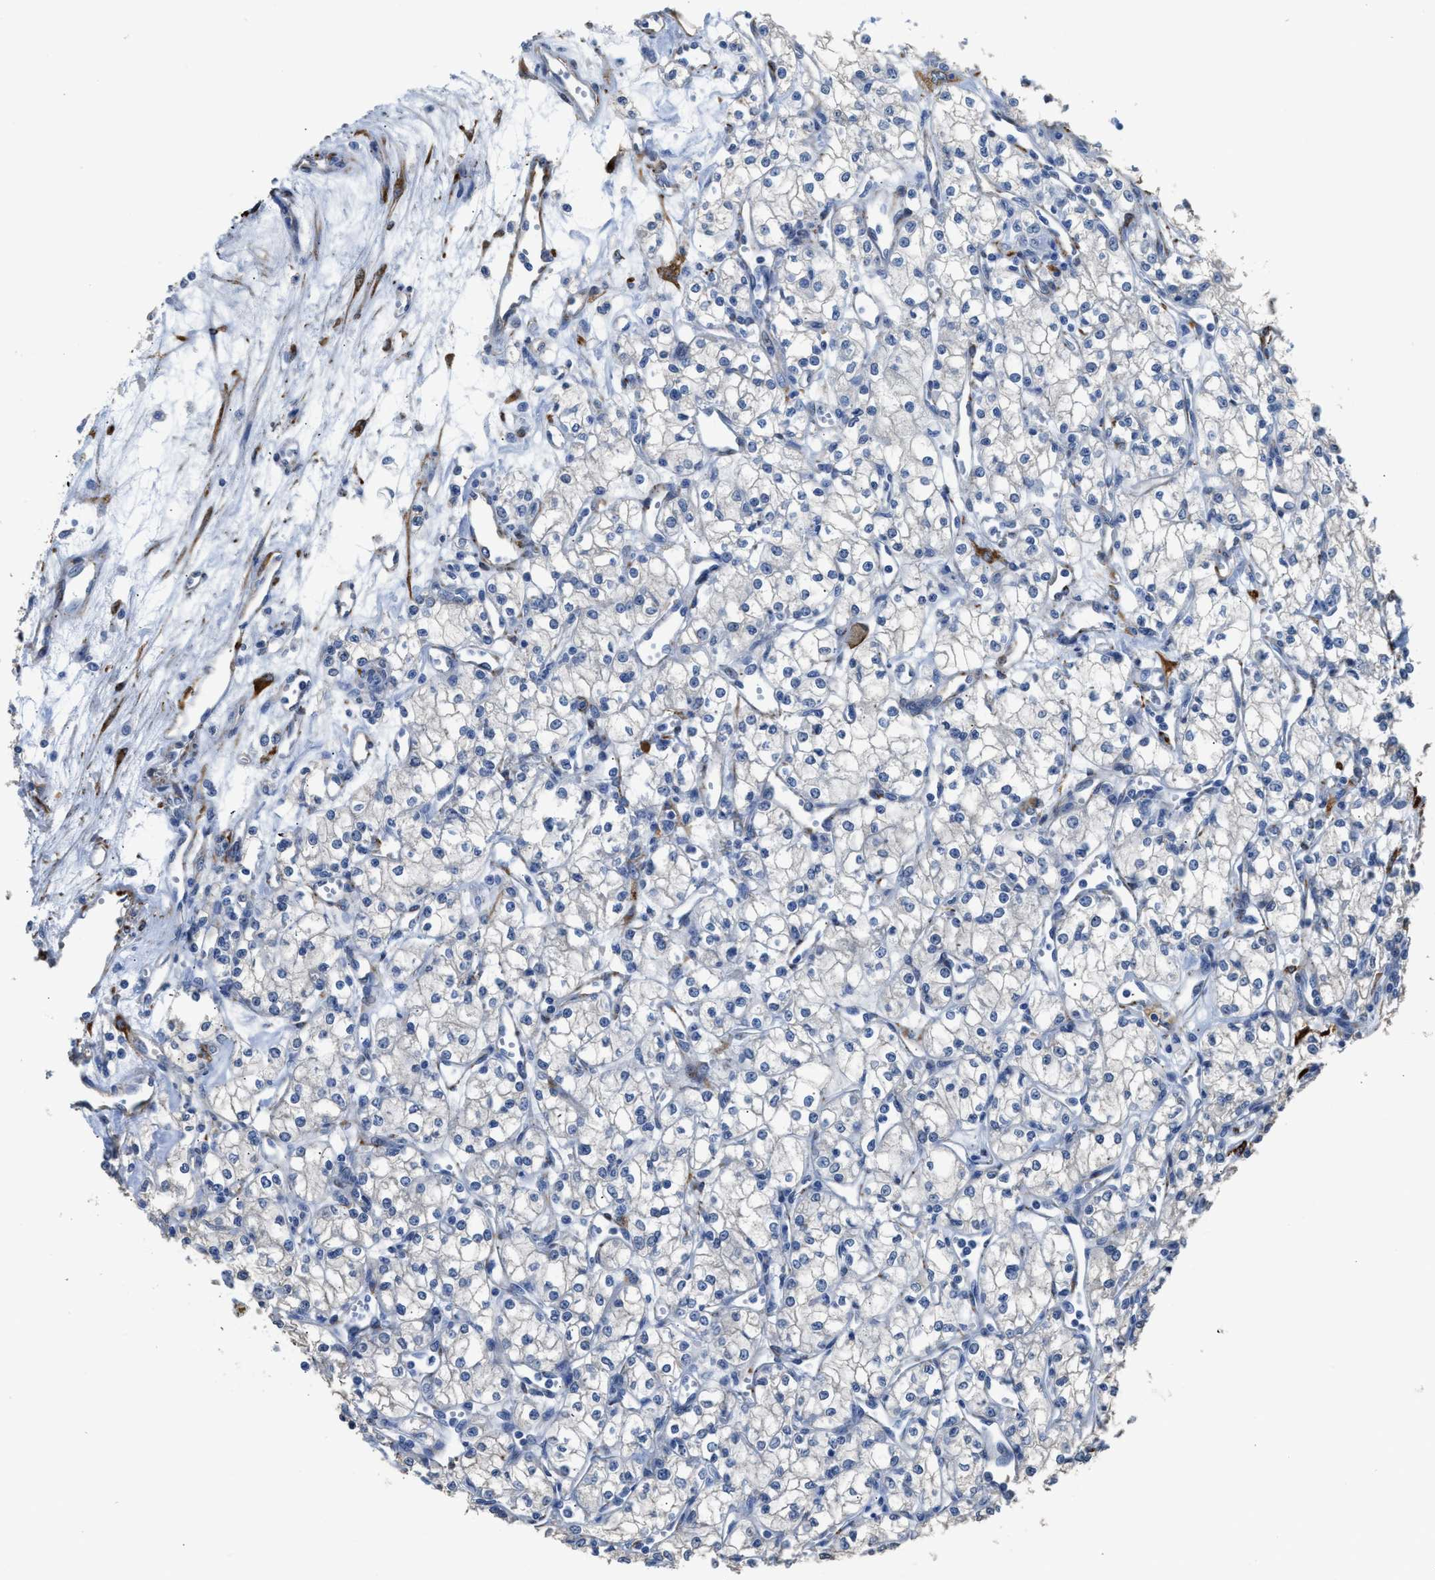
{"staining": {"intensity": "negative", "quantity": "none", "location": "none"}, "tissue": "renal cancer", "cell_type": "Tumor cells", "image_type": "cancer", "snomed": [{"axis": "morphology", "description": "Adenocarcinoma, NOS"}, {"axis": "topography", "description": "Kidney"}], "caption": "Tumor cells show no significant protein expression in adenocarcinoma (renal).", "gene": "ZSWIM5", "patient": {"sex": "male", "age": 59}}